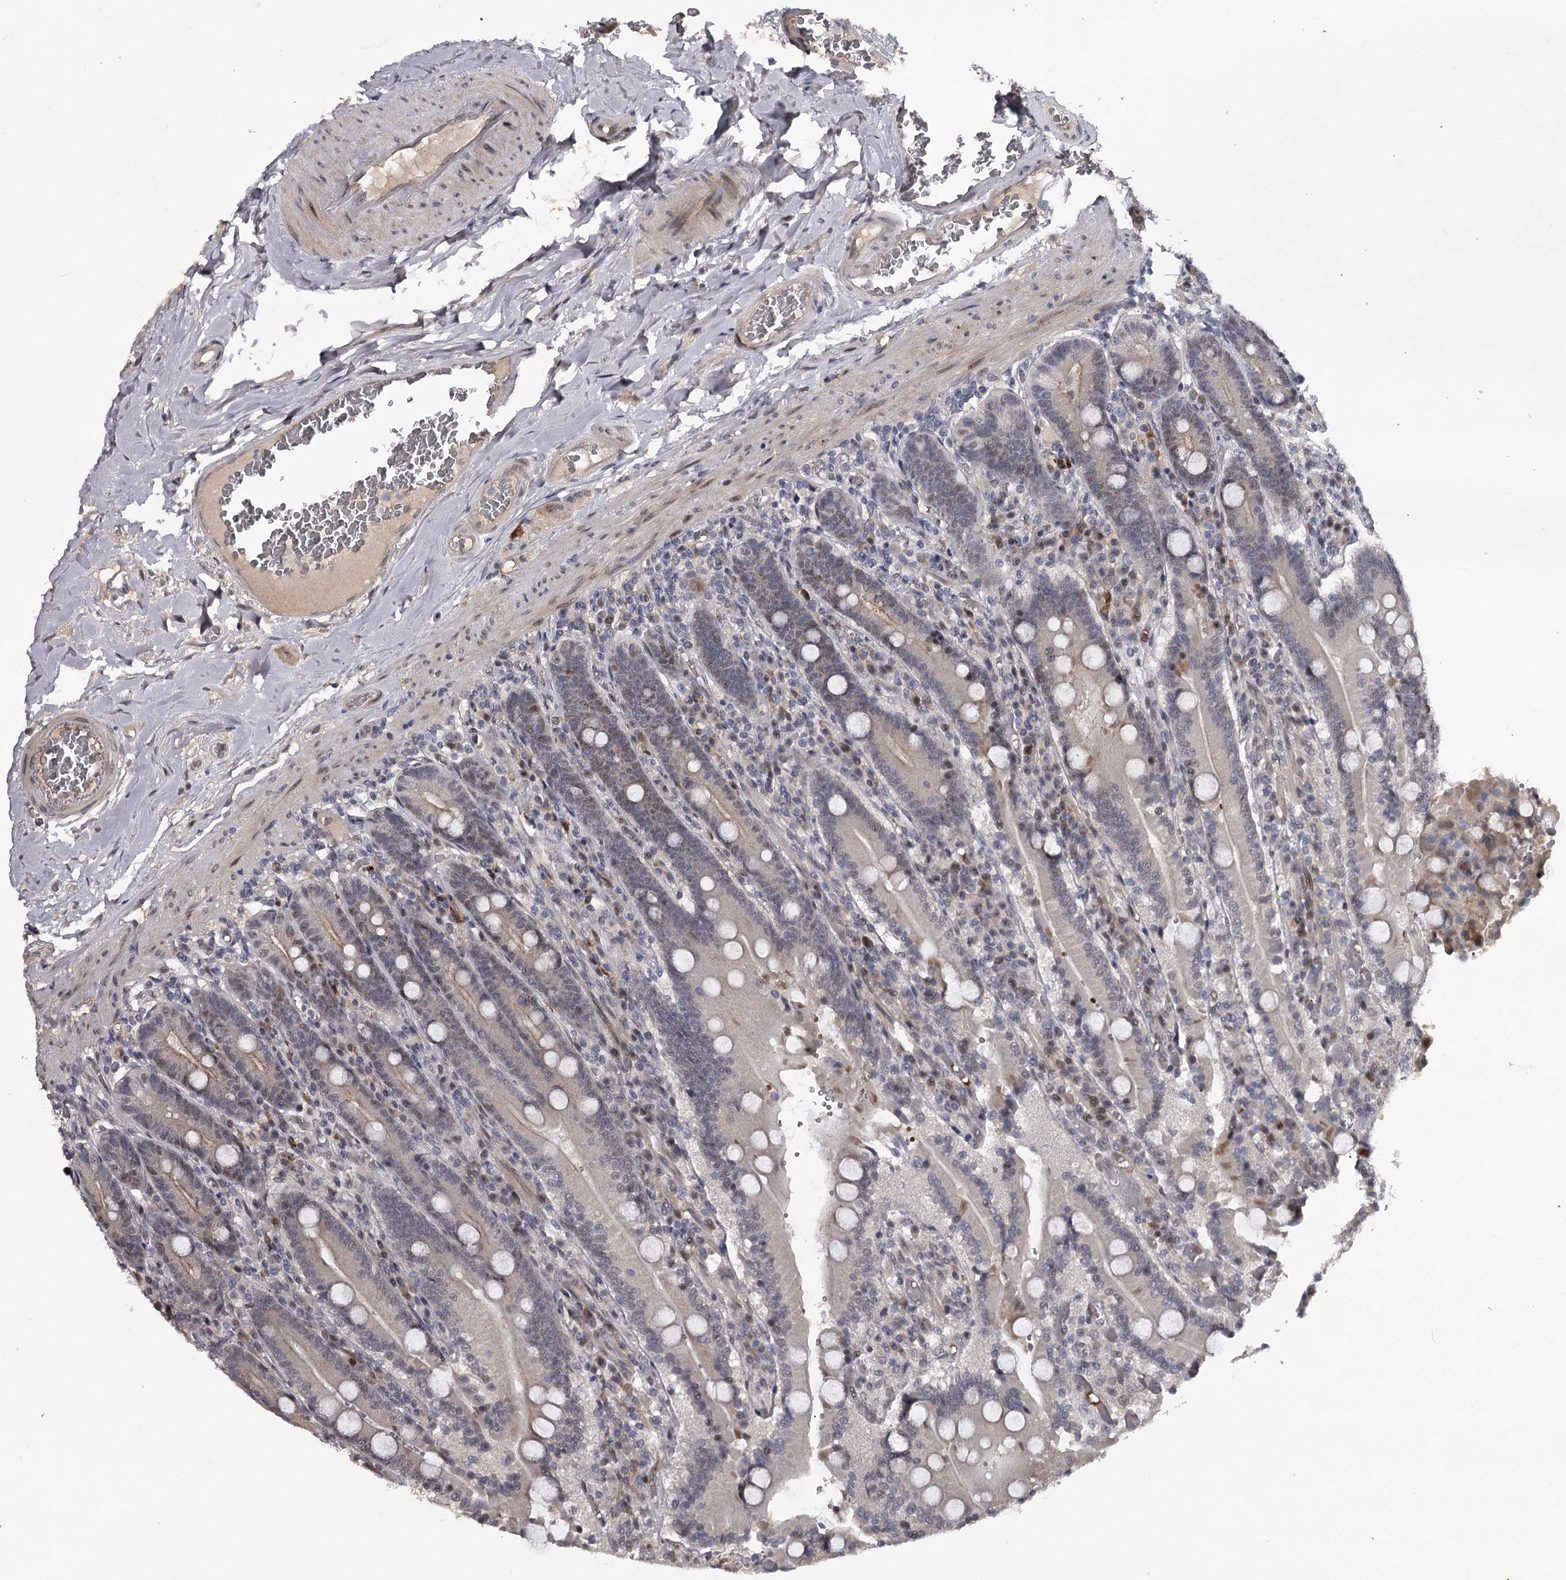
{"staining": {"intensity": "moderate", "quantity": "25%-75%", "location": "cytoplasmic/membranous,nuclear"}, "tissue": "duodenum", "cell_type": "Glandular cells", "image_type": "normal", "snomed": [{"axis": "morphology", "description": "Normal tissue, NOS"}, {"axis": "topography", "description": "Duodenum"}], "caption": "Immunohistochemical staining of unremarkable duodenum exhibits medium levels of moderate cytoplasmic/membranous,nuclear positivity in about 25%-75% of glandular cells.", "gene": "RNF44", "patient": {"sex": "female", "age": 62}}